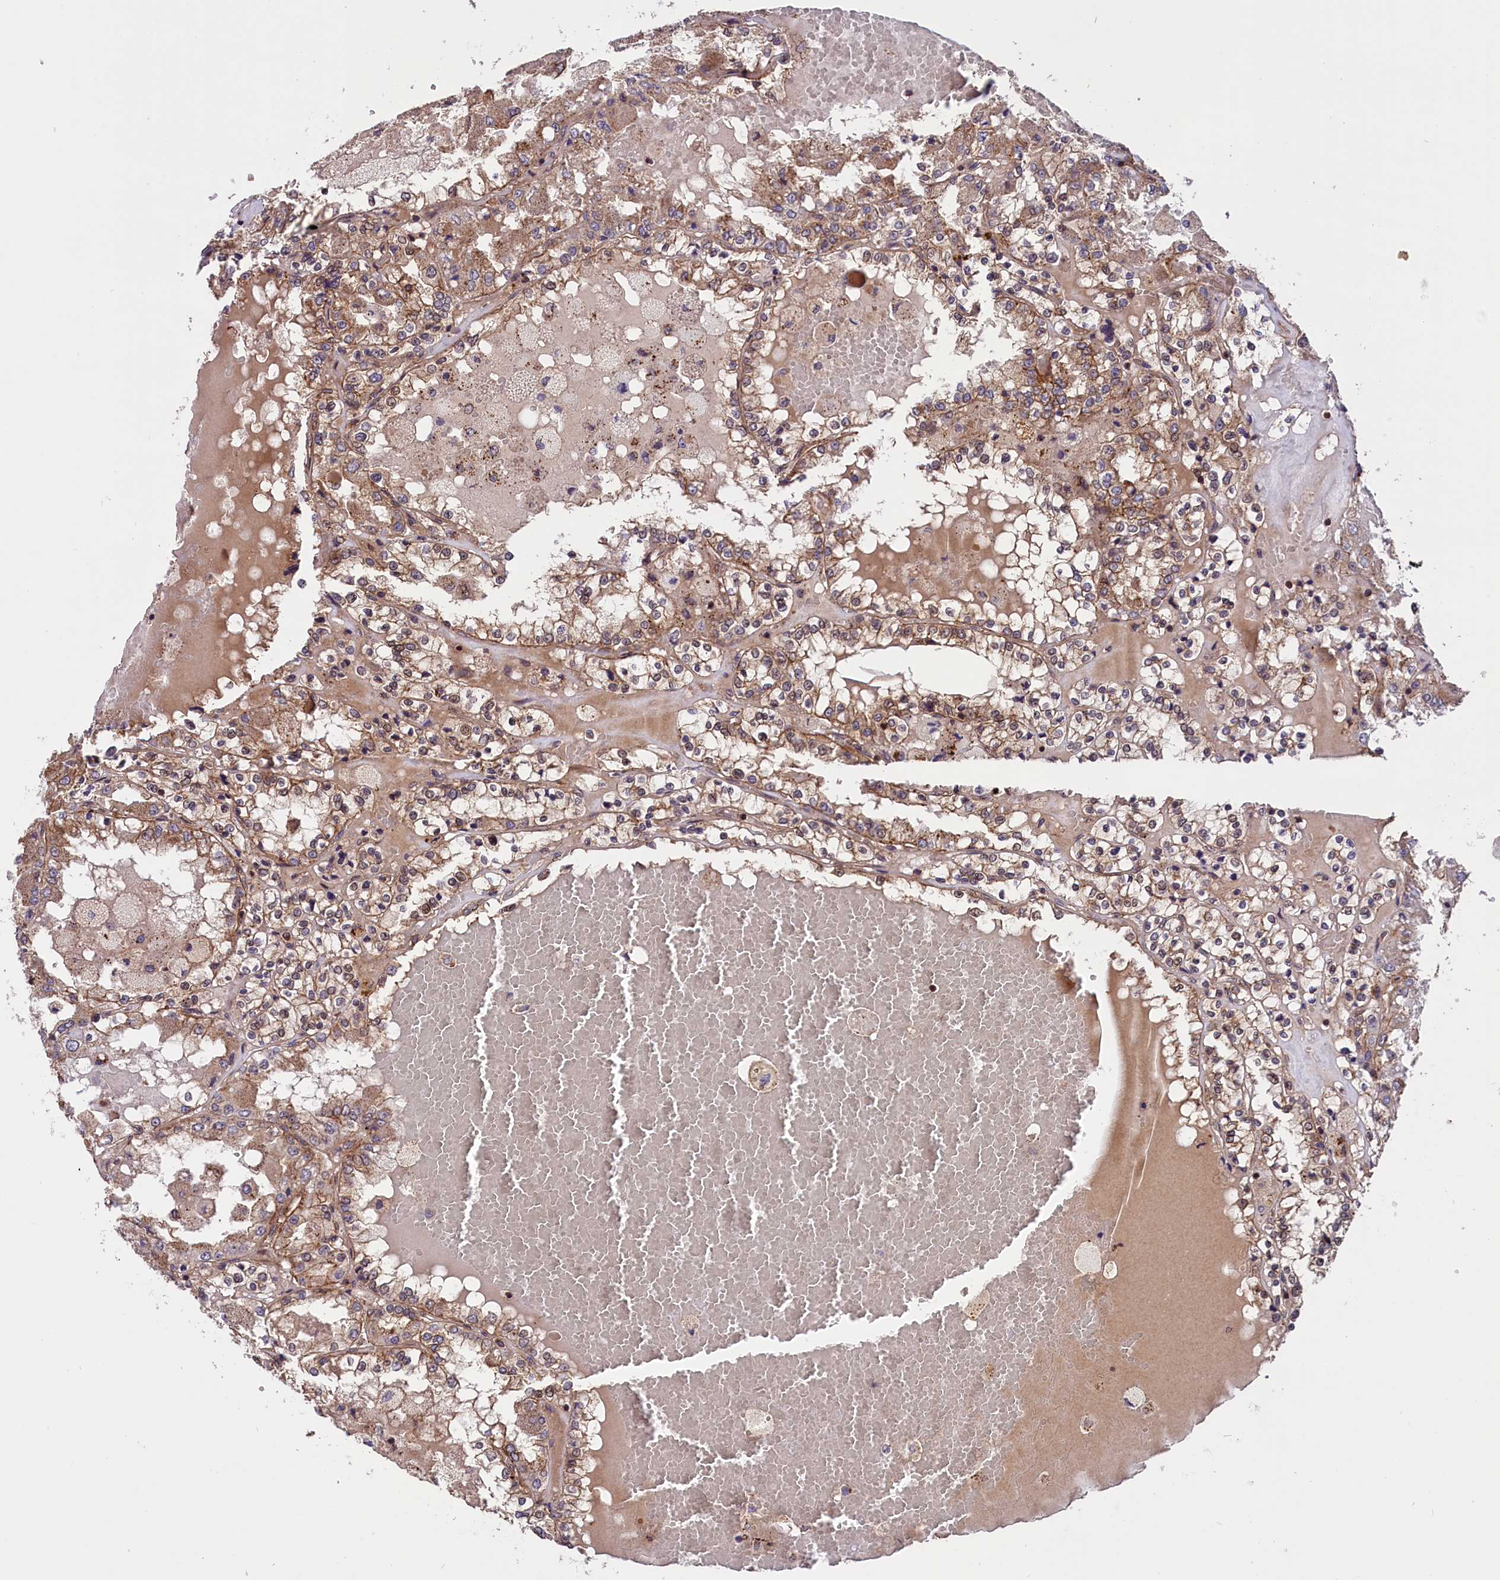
{"staining": {"intensity": "moderate", "quantity": ">75%", "location": "cytoplasmic/membranous"}, "tissue": "renal cancer", "cell_type": "Tumor cells", "image_type": "cancer", "snomed": [{"axis": "morphology", "description": "Adenocarcinoma, NOS"}, {"axis": "topography", "description": "Kidney"}], "caption": "An immunohistochemistry image of neoplastic tissue is shown. Protein staining in brown highlights moderate cytoplasmic/membranous positivity in renal cancer within tumor cells.", "gene": "IST1", "patient": {"sex": "female", "age": 56}}